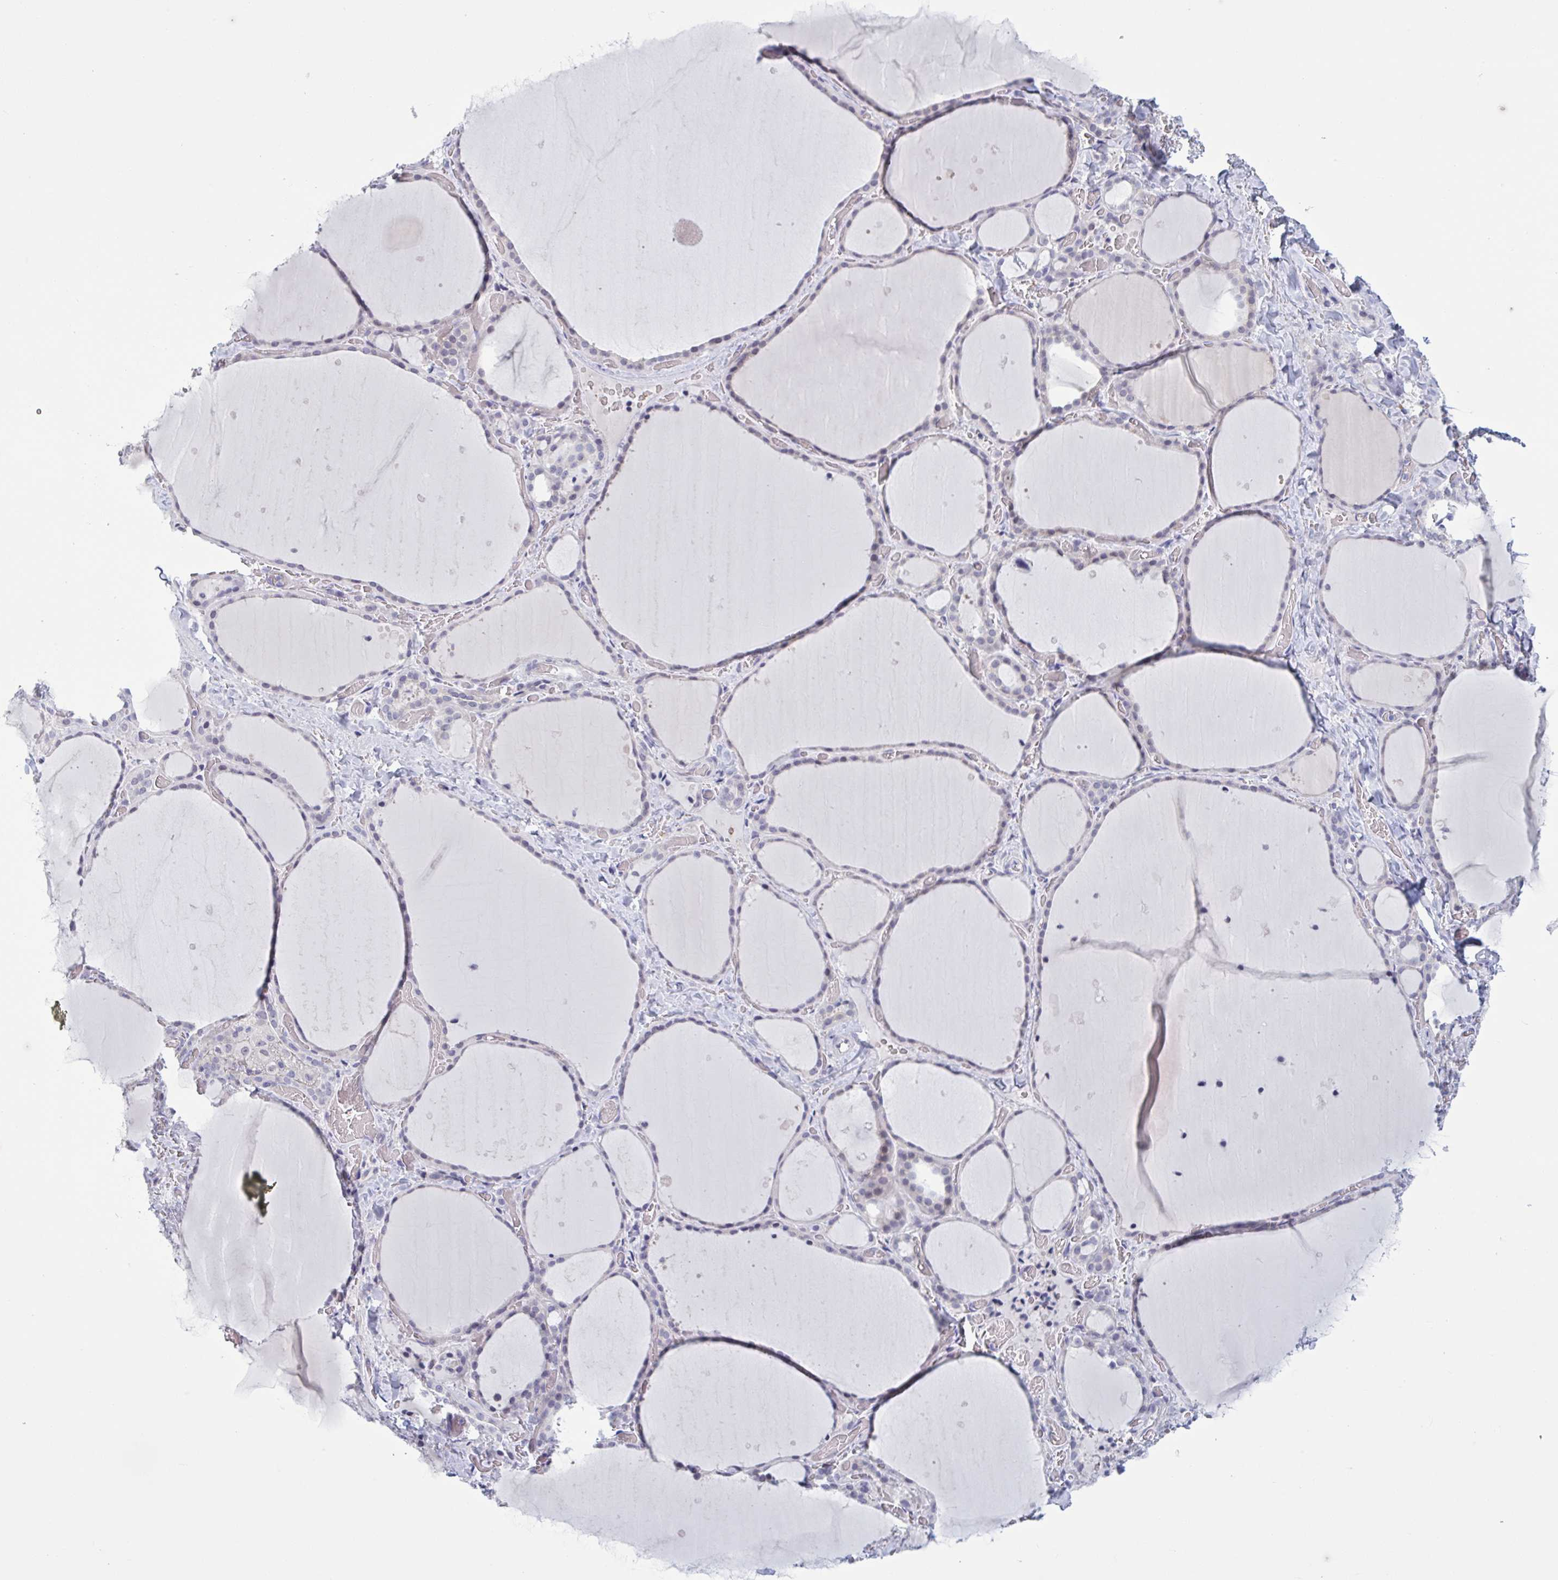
{"staining": {"intensity": "negative", "quantity": "none", "location": "none"}, "tissue": "thyroid gland", "cell_type": "Glandular cells", "image_type": "normal", "snomed": [{"axis": "morphology", "description": "Normal tissue, NOS"}, {"axis": "topography", "description": "Thyroid gland"}], "caption": "IHC of benign human thyroid gland demonstrates no expression in glandular cells. The staining was performed using DAB to visualize the protein expression in brown, while the nuclei were stained in blue with hematoxylin (Magnification: 20x).", "gene": "HSD11B2", "patient": {"sex": "female", "age": 36}}